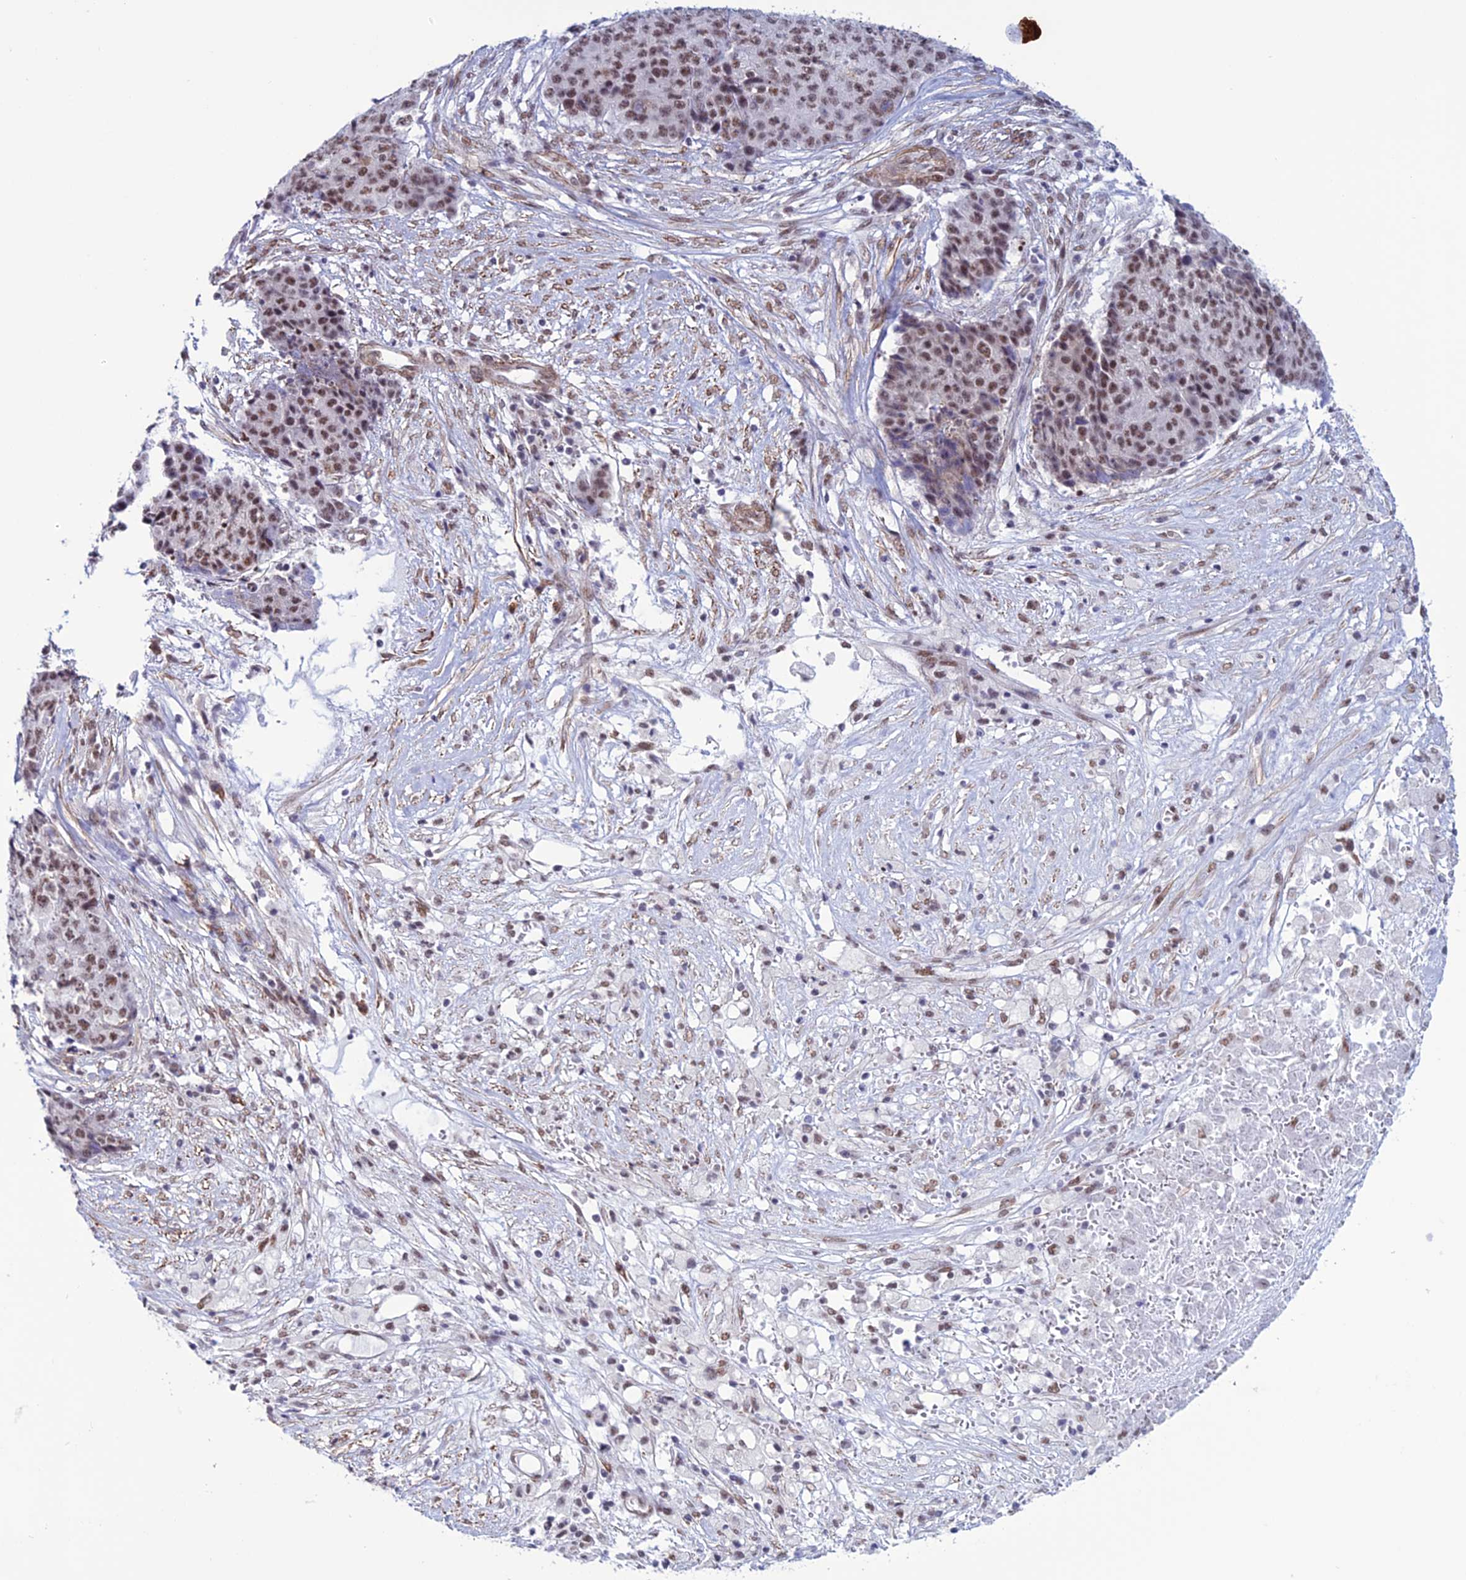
{"staining": {"intensity": "moderate", "quantity": ">75%", "location": "nuclear"}, "tissue": "ovarian cancer", "cell_type": "Tumor cells", "image_type": "cancer", "snomed": [{"axis": "morphology", "description": "Carcinoma, endometroid"}, {"axis": "topography", "description": "Ovary"}], "caption": "Protein analysis of ovarian cancer tissue shows moderate nuclear expression in approximately >75% of tumor cells.", "gene": "U2AF1", "patient": {"sex": "female", "age": 42}}